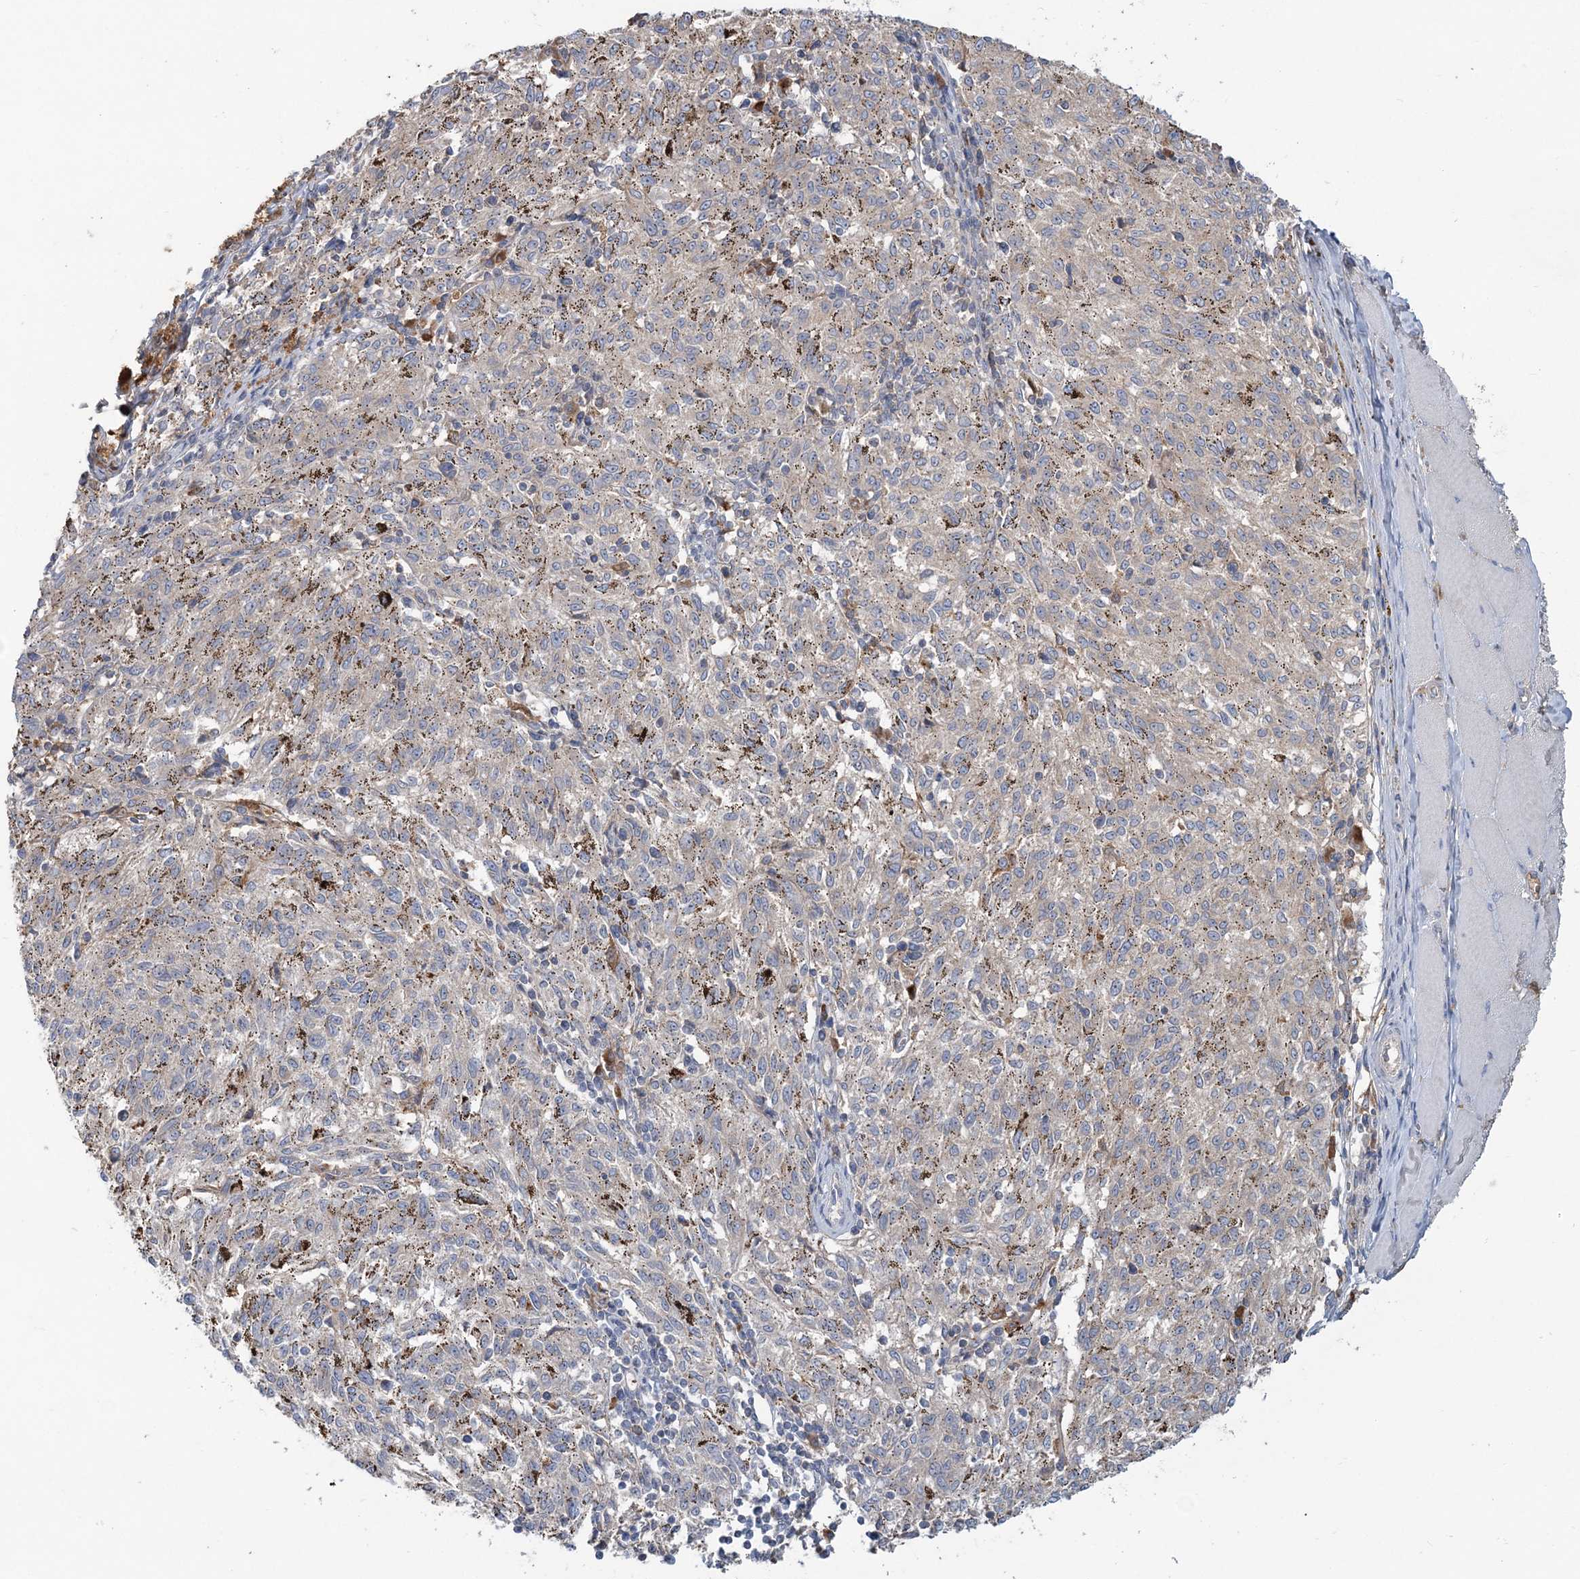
{"staining": {"intensity": "negative", "quantity": "none", "location": "none"}, "tissue": "melanoma", "cell_type": "Tumor cells", "image_type": "cancer", "snomed": [{"axis": "morphology", "description": "Malignant melanoma, NOS"}, {"axis": "topography", "description": "Skin"}], "caption": "This photomicrograph is of malignant melanoma stained with immunohistochemistry to label a protein in brown with the nuclei are counter-stained blue. There is no staining in tumor cells.", "gene": "RNF25", "patient": {"sex": "female", "age": 72}}